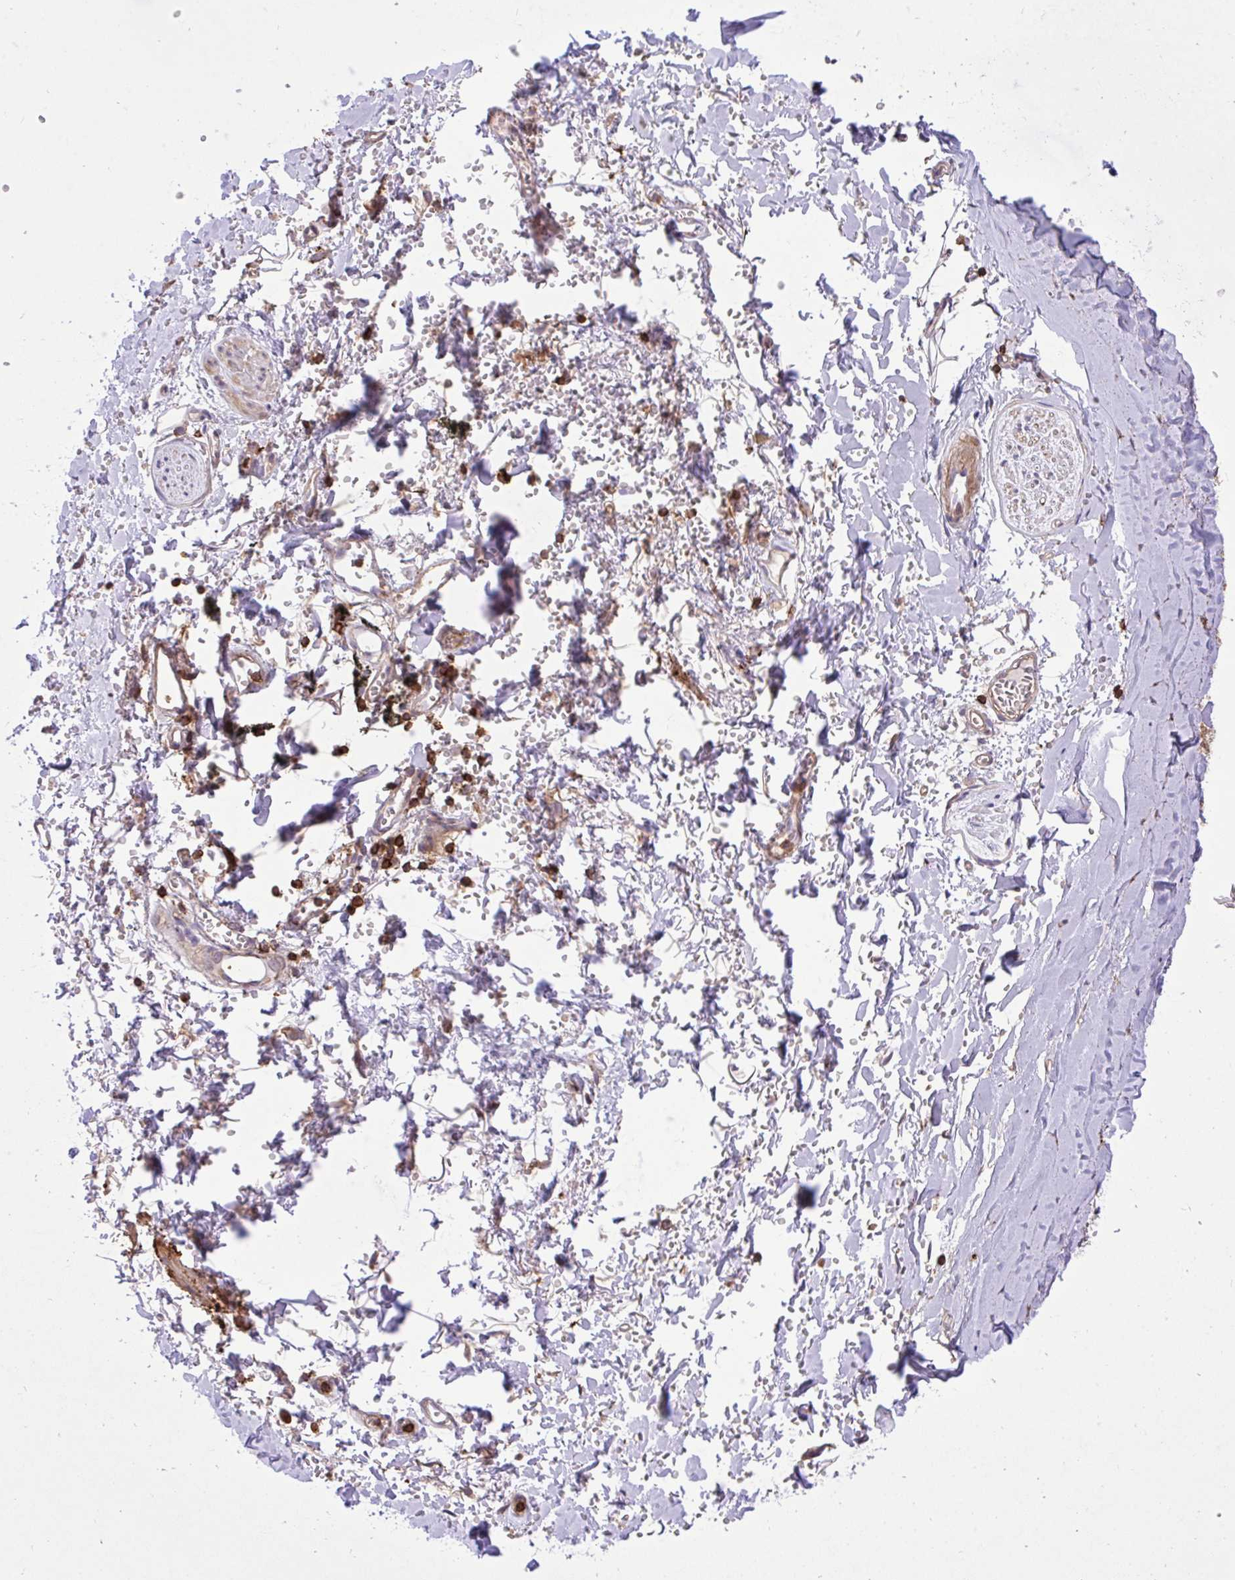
{"staining": {"intensity": "moderate", "quantity": ">75%", "location": "cytoplasmic/membranous"}, "tissue": "soft tissue", "cell_type": "Chondrocytes", "image_type": "normal", "snomed": [{"axis": "morphology", "description": "Normal tissue, NOS"}, {"axis": "topography", "description": "Cartilage tissue"}, {"axis": "topography", "description": "Bronchus"}, {"axis": "topography", "description": "Peripheral nerve tissue"}], "caption": "Immunohistochemical staining of benign human soft tissue displays >75% levels of moderate cytoplasmic/membranous protein expression in about >75% of chondrocytes.", "gene": "ERI1", "patient": {"sex": "female", "age": 59}}